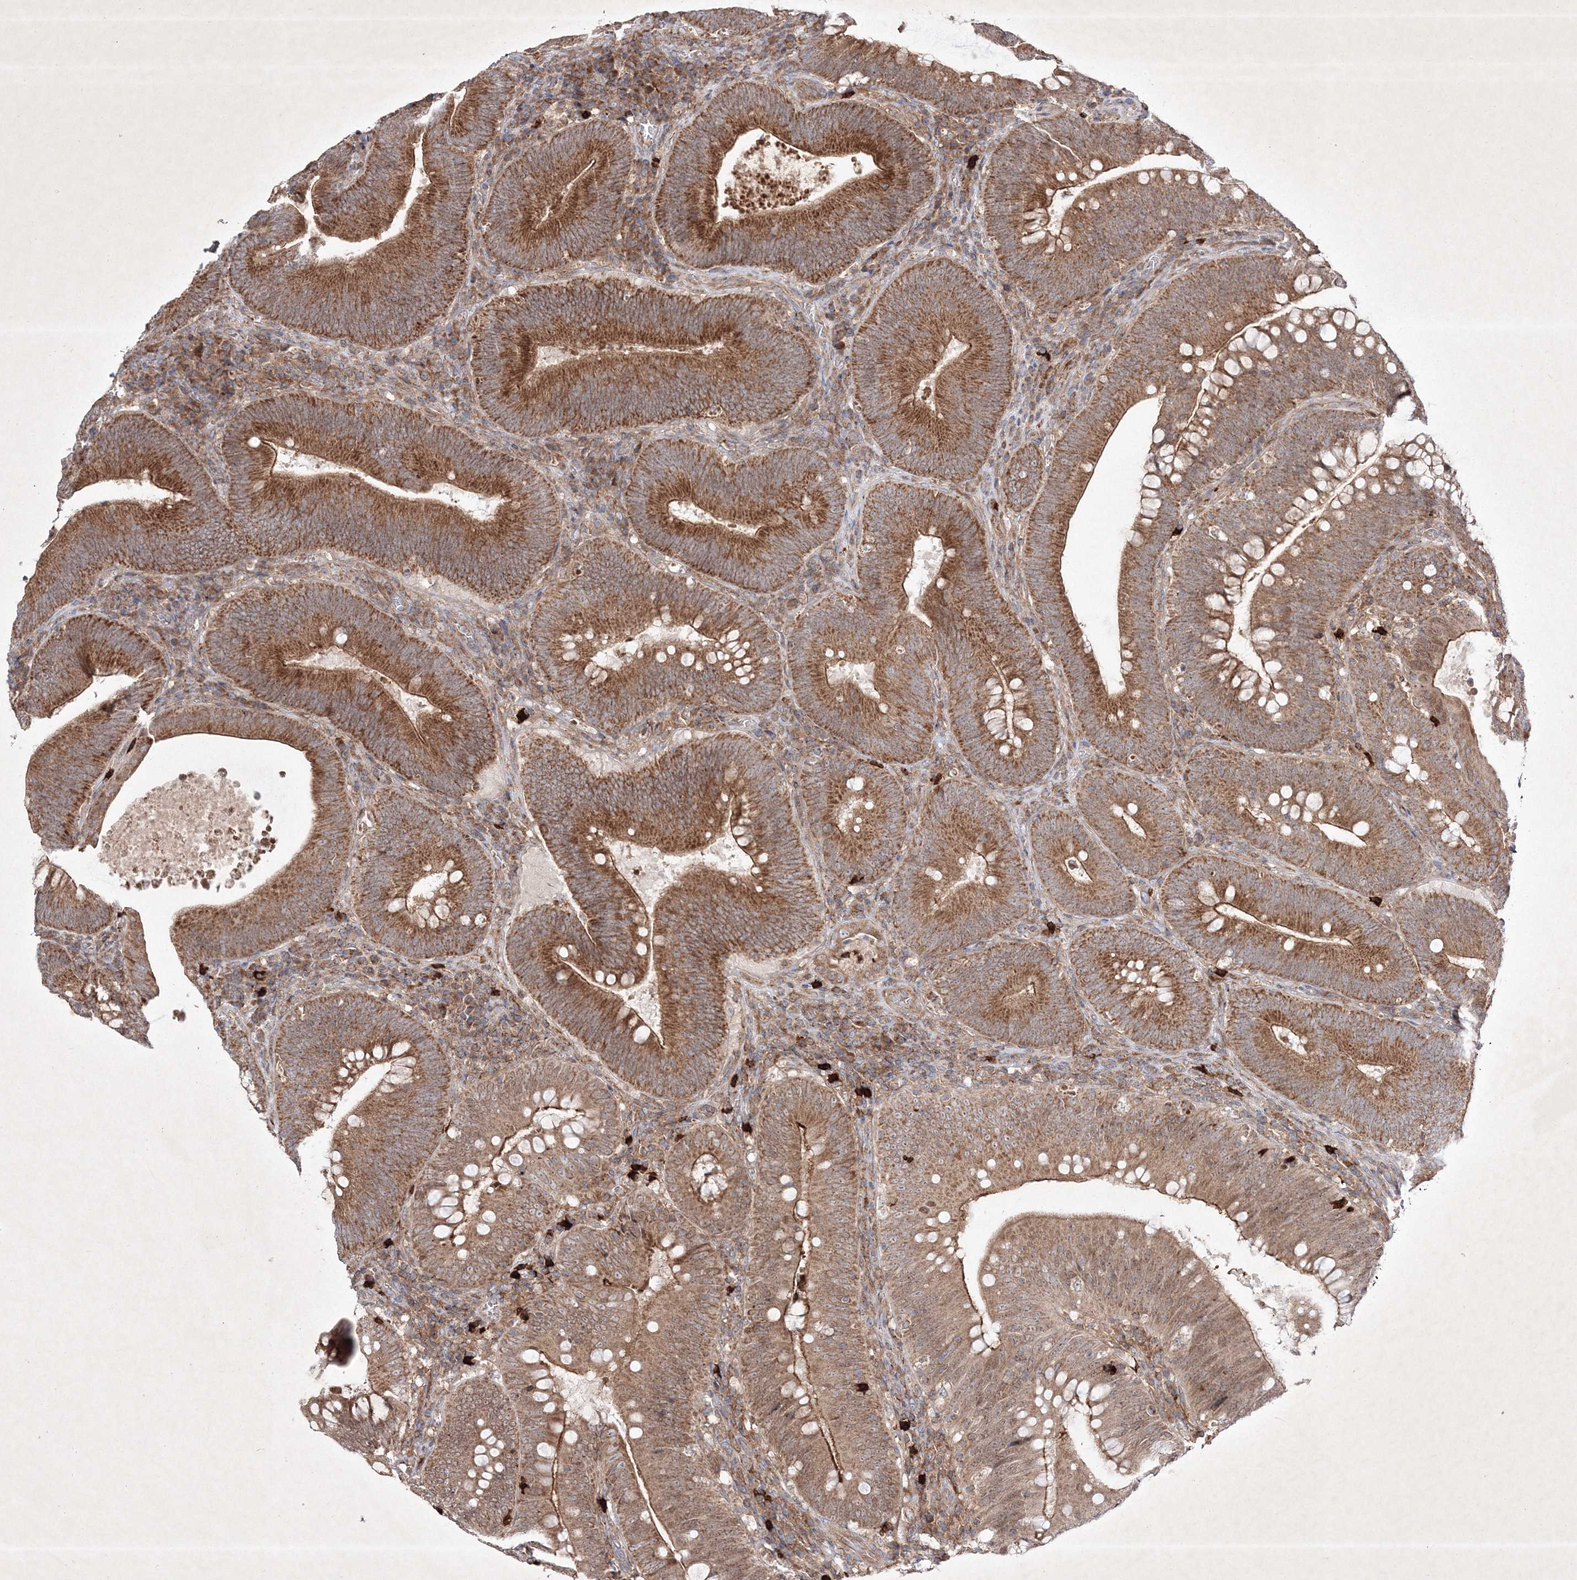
{"staining": {"intensity": "strong", "quantity": ">75%", "location": "cytoplasmic/membranous"}, "tissue": "colorectal cancer", "cell_type": "Tumor cells", "image_type": "cancer", "snomed": [{"axis": "morphology", "description": "Normal tissue, NOS"}, {"axis": "topography", "description": "Colon"}], "caption": "Immunohistochemical staining of colorectal cancer displays strong cytoplasmic/membranous protein expression in about >75% of tumor cells. (brown staining indicates protein expression, while blue staining denotes nuclei).", "gene": "OPA1", "patient": {"sex": "female", "age": 82}}